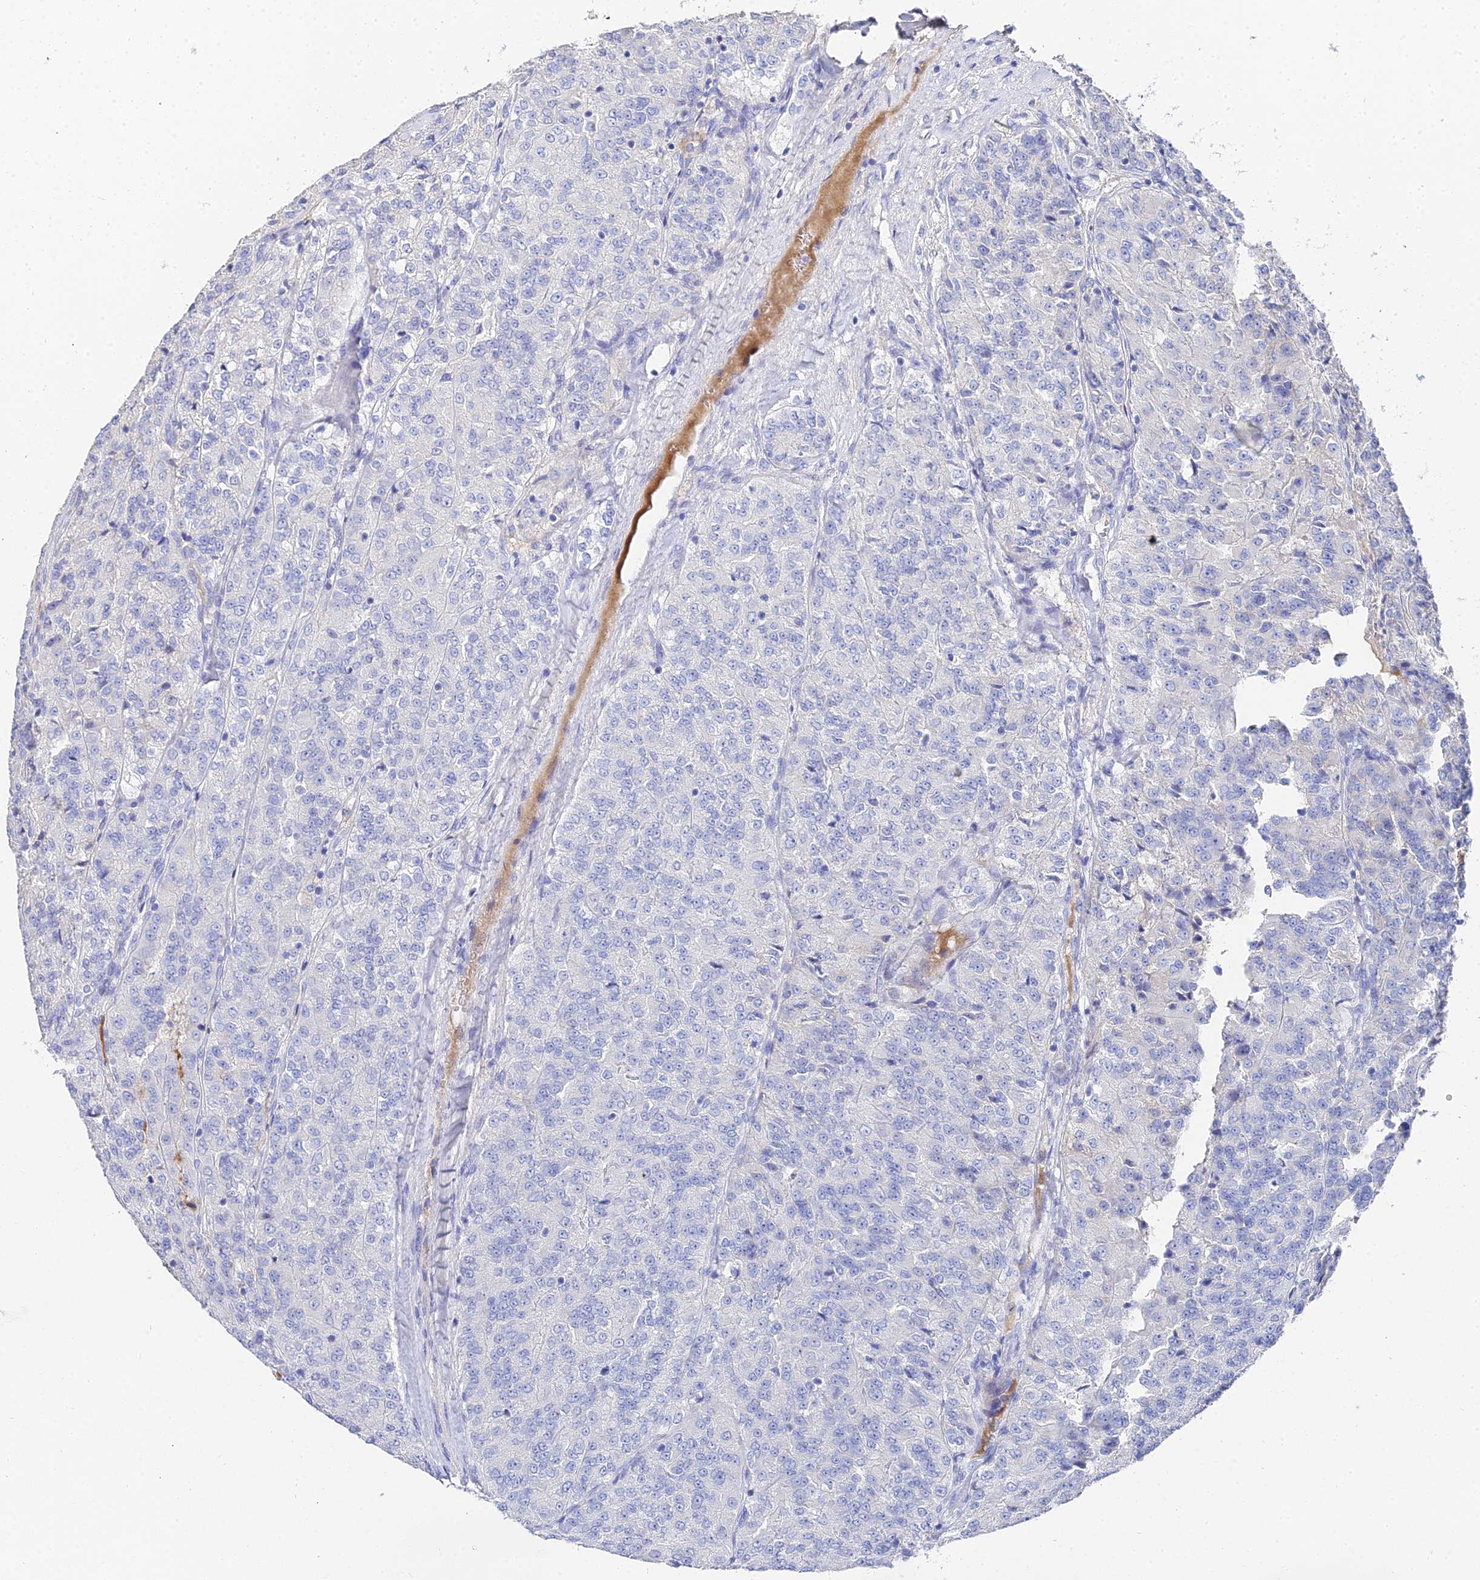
{"staining": {"intensity": "negative", "quantity": "none", "location": "none"}, "tissue": "renal cancer", "cell_type": "Tumor cells", "image_type": "cancer", "snomed": [{"axis": "morphology", "description": "Adenocarcinoma, NOS"}, {"axis": "topography", "description": "Kidney"}], "caption": "Human renal cancer (adenocarcinoma) stained for a protein using immunohistochemistry (IHC) displays no expression in tumor cells.", "gene": "KRT17", "patient": {"sex": "female", "age": 63}}